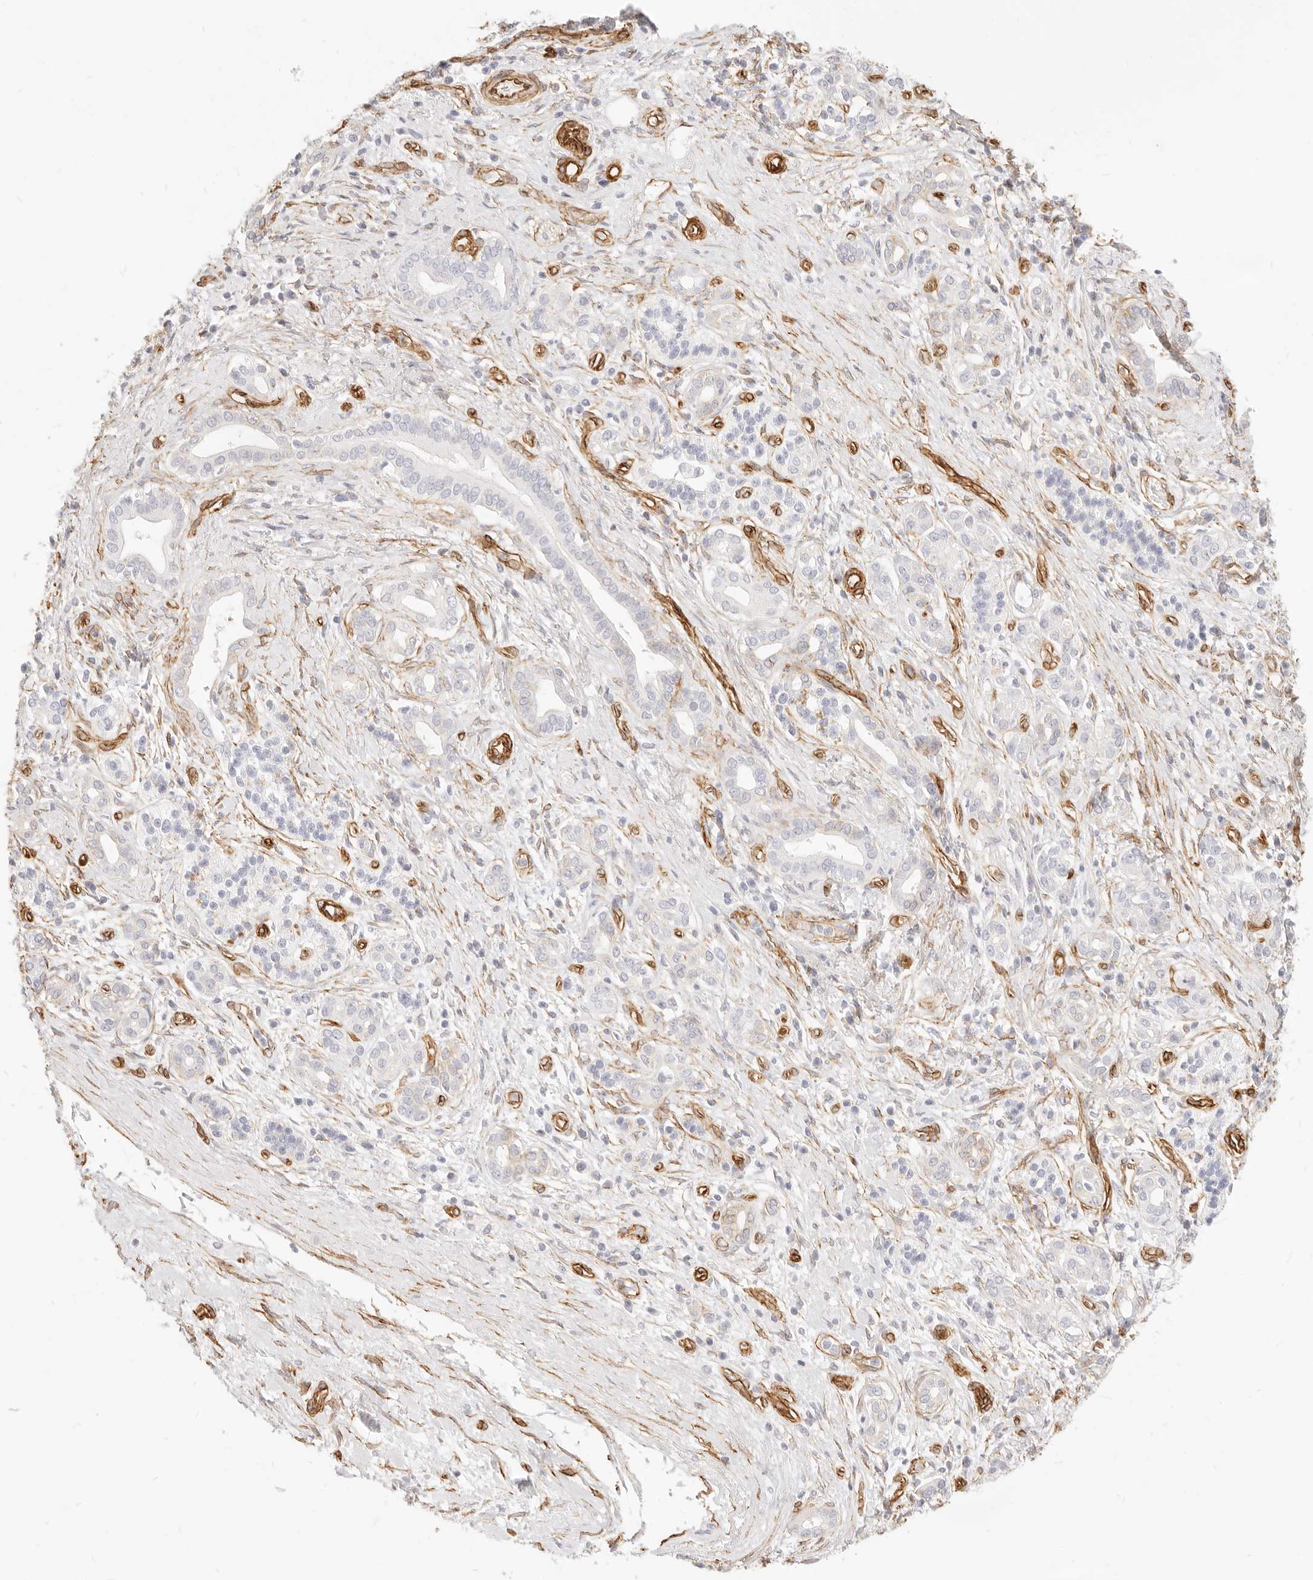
{"staining": {"intensity": "negative", "quantity": "none", "location": "none"}, "tissue": "pancreatic cancer", "cell_type": "Tumor cells", "image_type": "cancer", "snomed": [{"axis": "morphology", "description": "Adenocarcinoma, NOS"}, {"axis": "topography", "description": "Pancreas"}], "caption": "An IHC histopathology image of pancreatic cancer (adenocarcinoma) is shown. There is no staining in tumor cells of pancreatic cancer (adenocarcinoma).", "gene": "NUS1", "patient": {"sex": "male", "age": 78}}